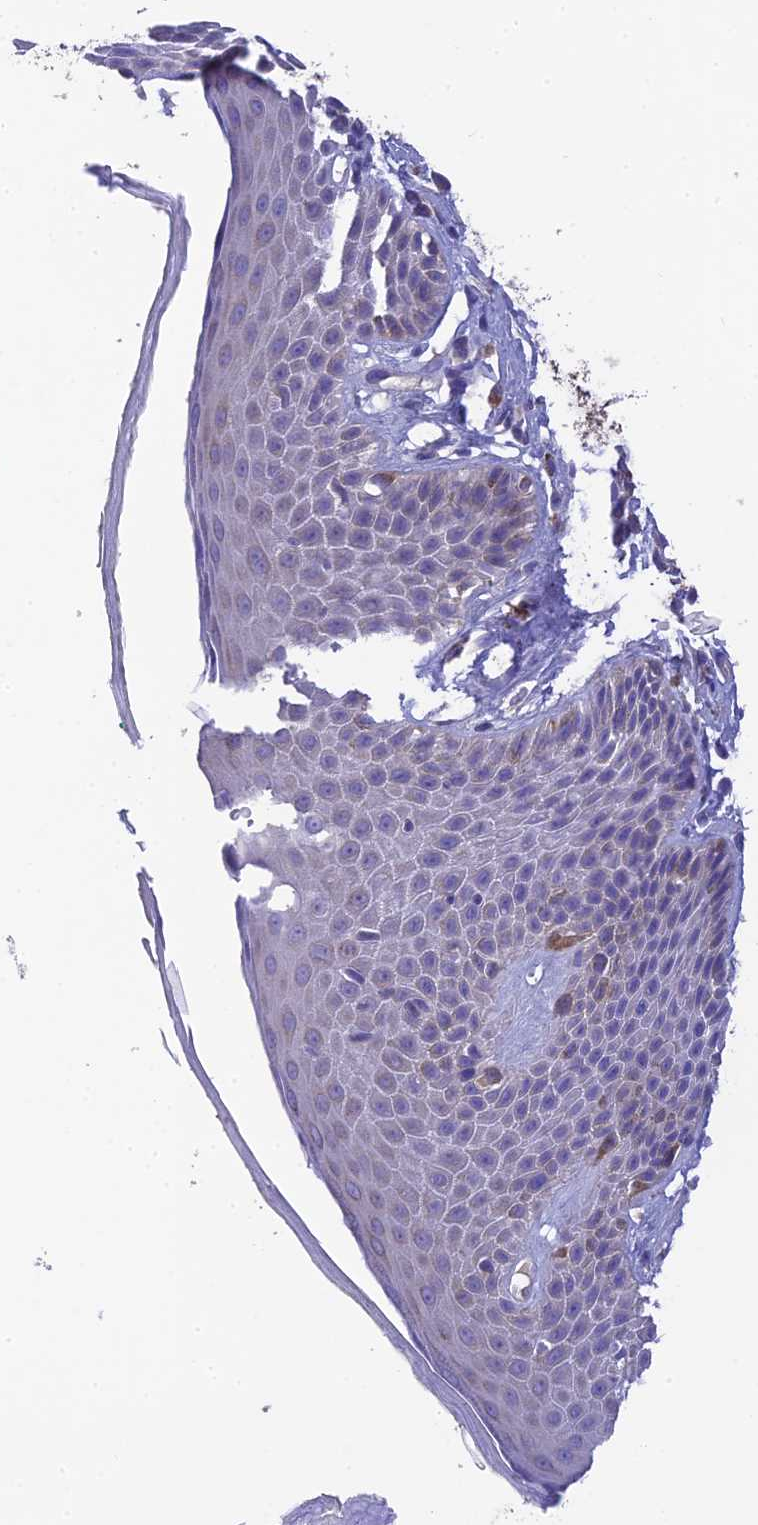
{"staining": {"intensity": "negative", "quantity": "none", "location": "none"}, "tissue": "skin", "cell_type": "Epidermal cells", "image_type": "normal", "snomed": [{"axis": "morphology", "description": "Normal tissue, NOS"}, {"axis": "topography", "description": "Anal"}], "caption": "The immunohistochemistry photomicrograph has no significant expression in epidermal cells of skin.", "gene": "HSD17B2", "patient": {"sex": "male", "age": 74}}